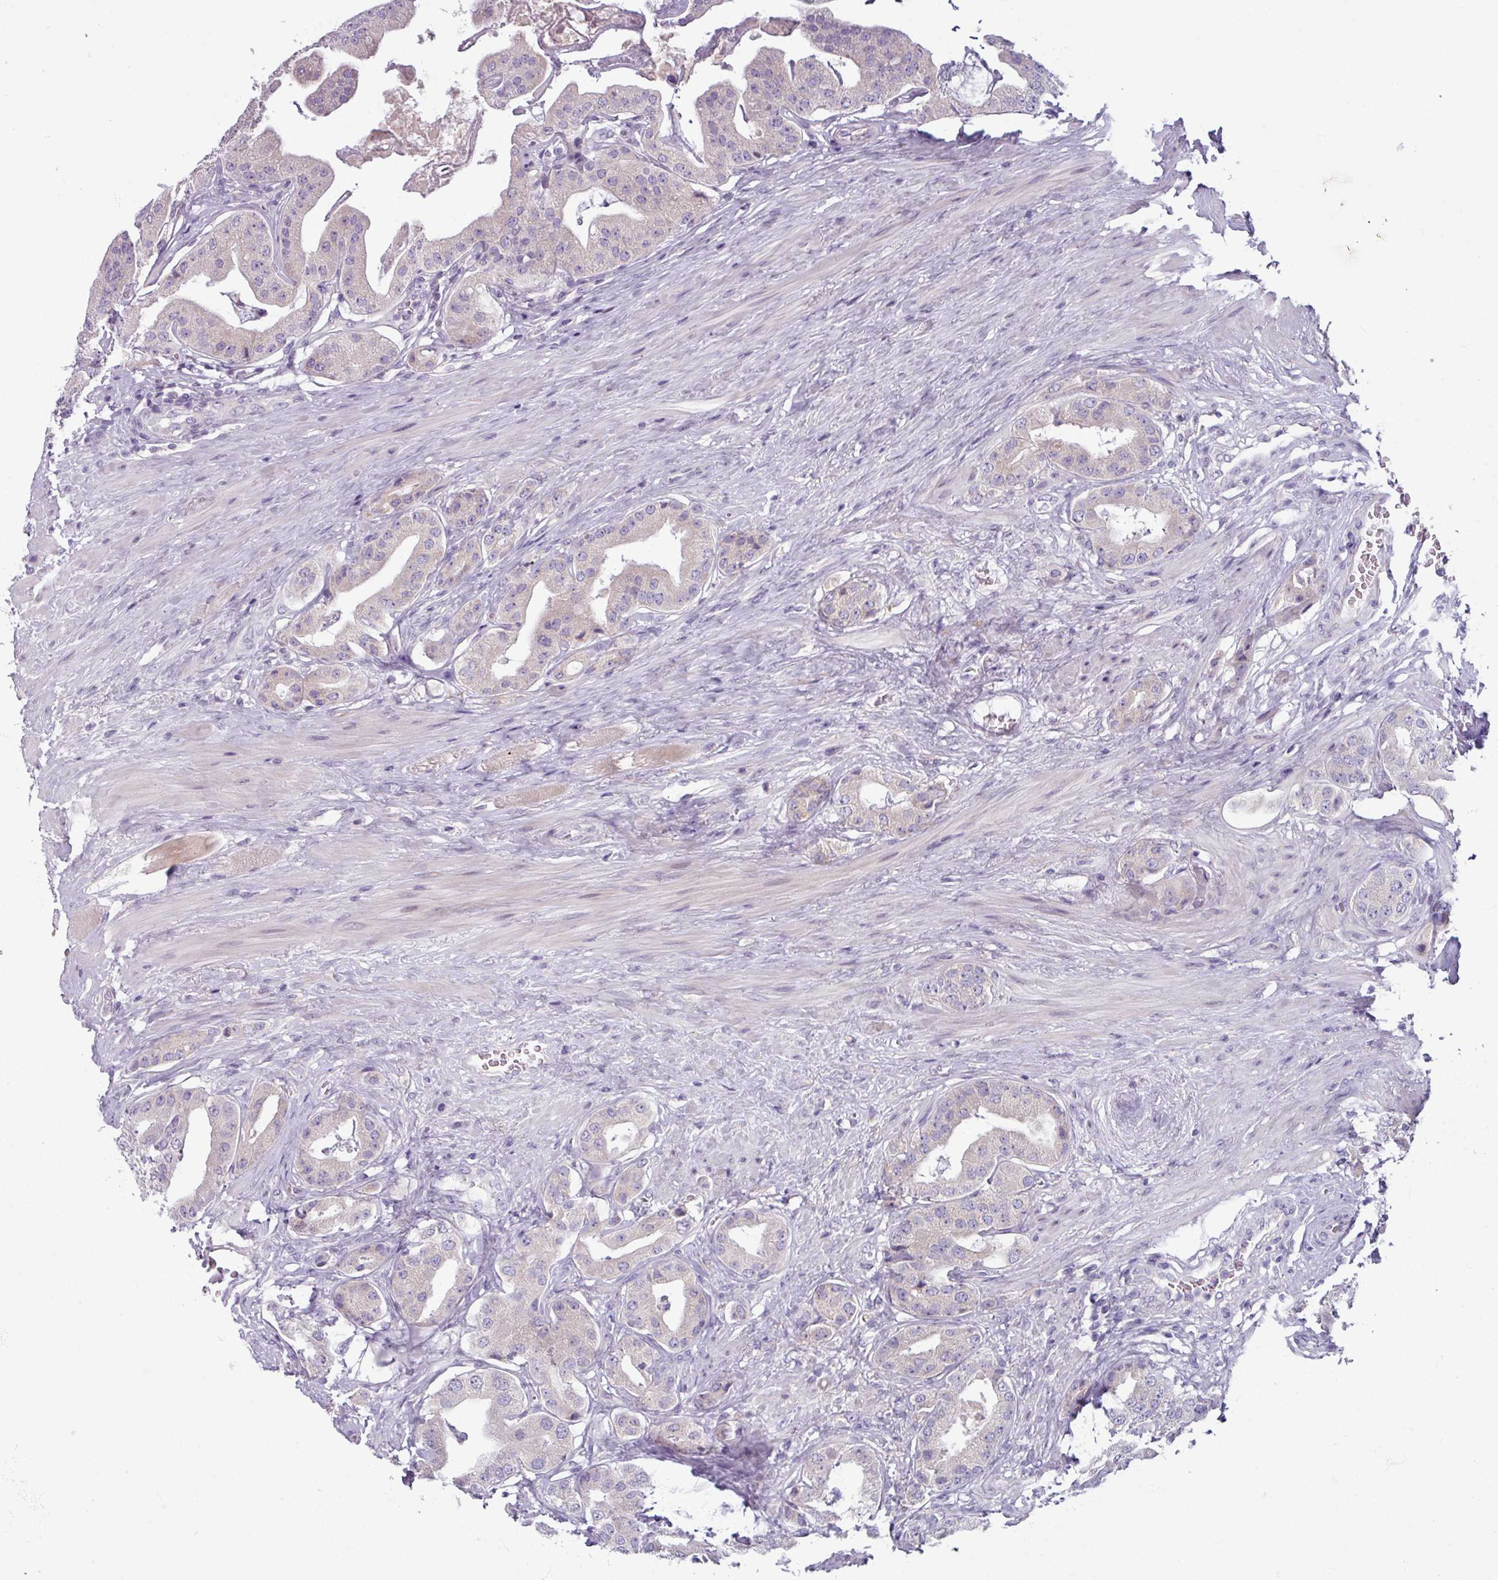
{"staining": {"intensity": "negative", "quantity": "none", "location": "none"}, "tissue": "prostate cancer", "cell_type": "Tumor cells", "image_type": "cancer", "snomed": [{"axis": "morphology", "description": "Adenocarcinoma, High grade"}, {"axis": "topography", "description": "Prostate"}], "caption": "DAB (3,3'-diaminobenzidine) immunohistochemical staining of adenocarcinoma (high-grade) (prostate) demonstrates no significant expression in tumor cells.", "gene": "SMIM11", "patient": {"sex": "male", "age": 63}}